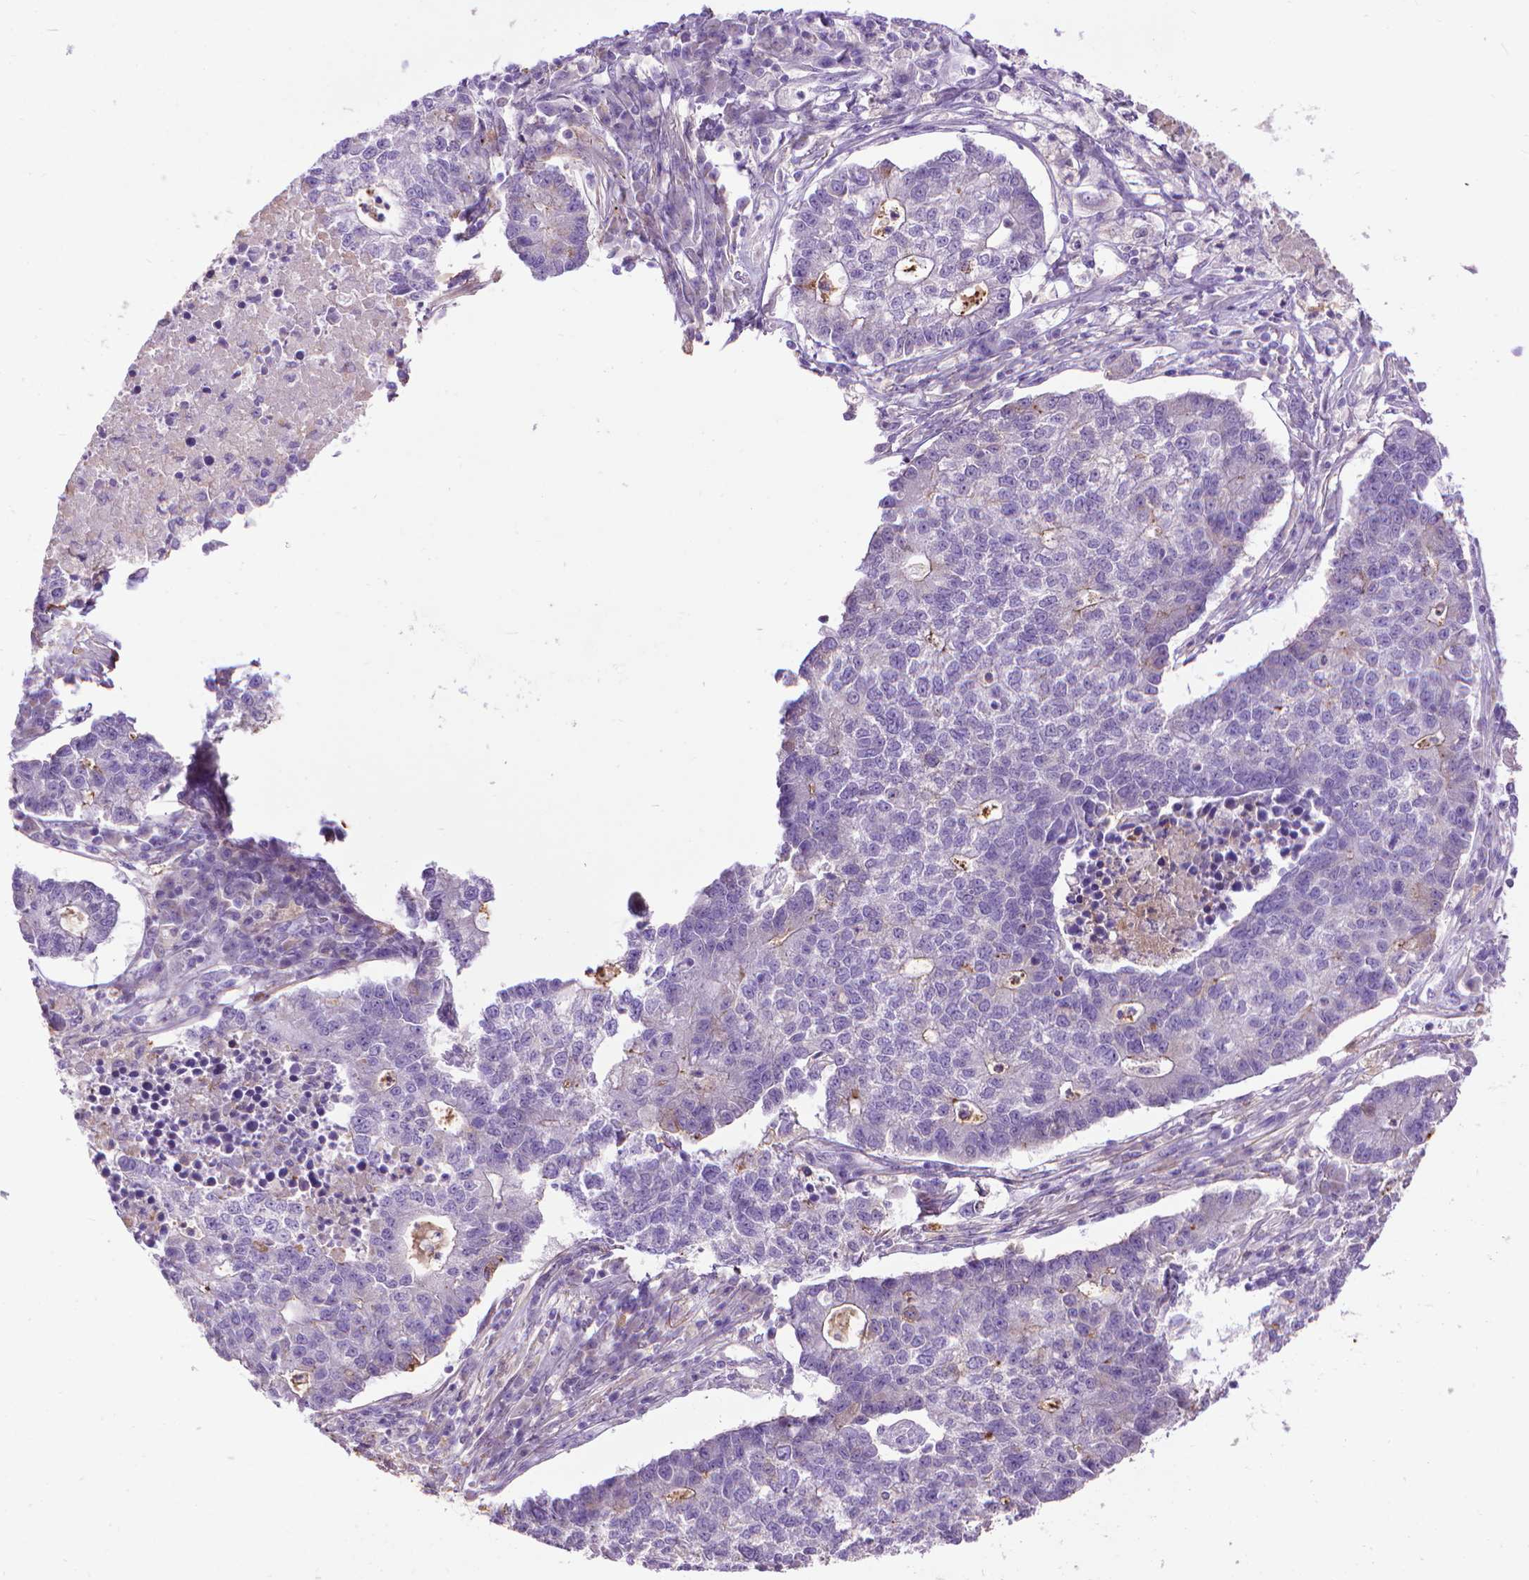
{"staining": {"intensity": "negative", "quantity": "none", "location": "none"}, "tissue": "lung cancer", "cell_type": "Tumor cells", "image_type": "cancer", "snomed": [{"axis": "morphology", "description": "Adenocarcinoma, NOS"}, {"axis": "topography", "description": "Lung"}], "caption": "DAB immunohistochemical staining of human lung cancer displays no significant staining in tumor cells.", "gene": "AQP10", "patient": {"sex": "male", "age": 57}}